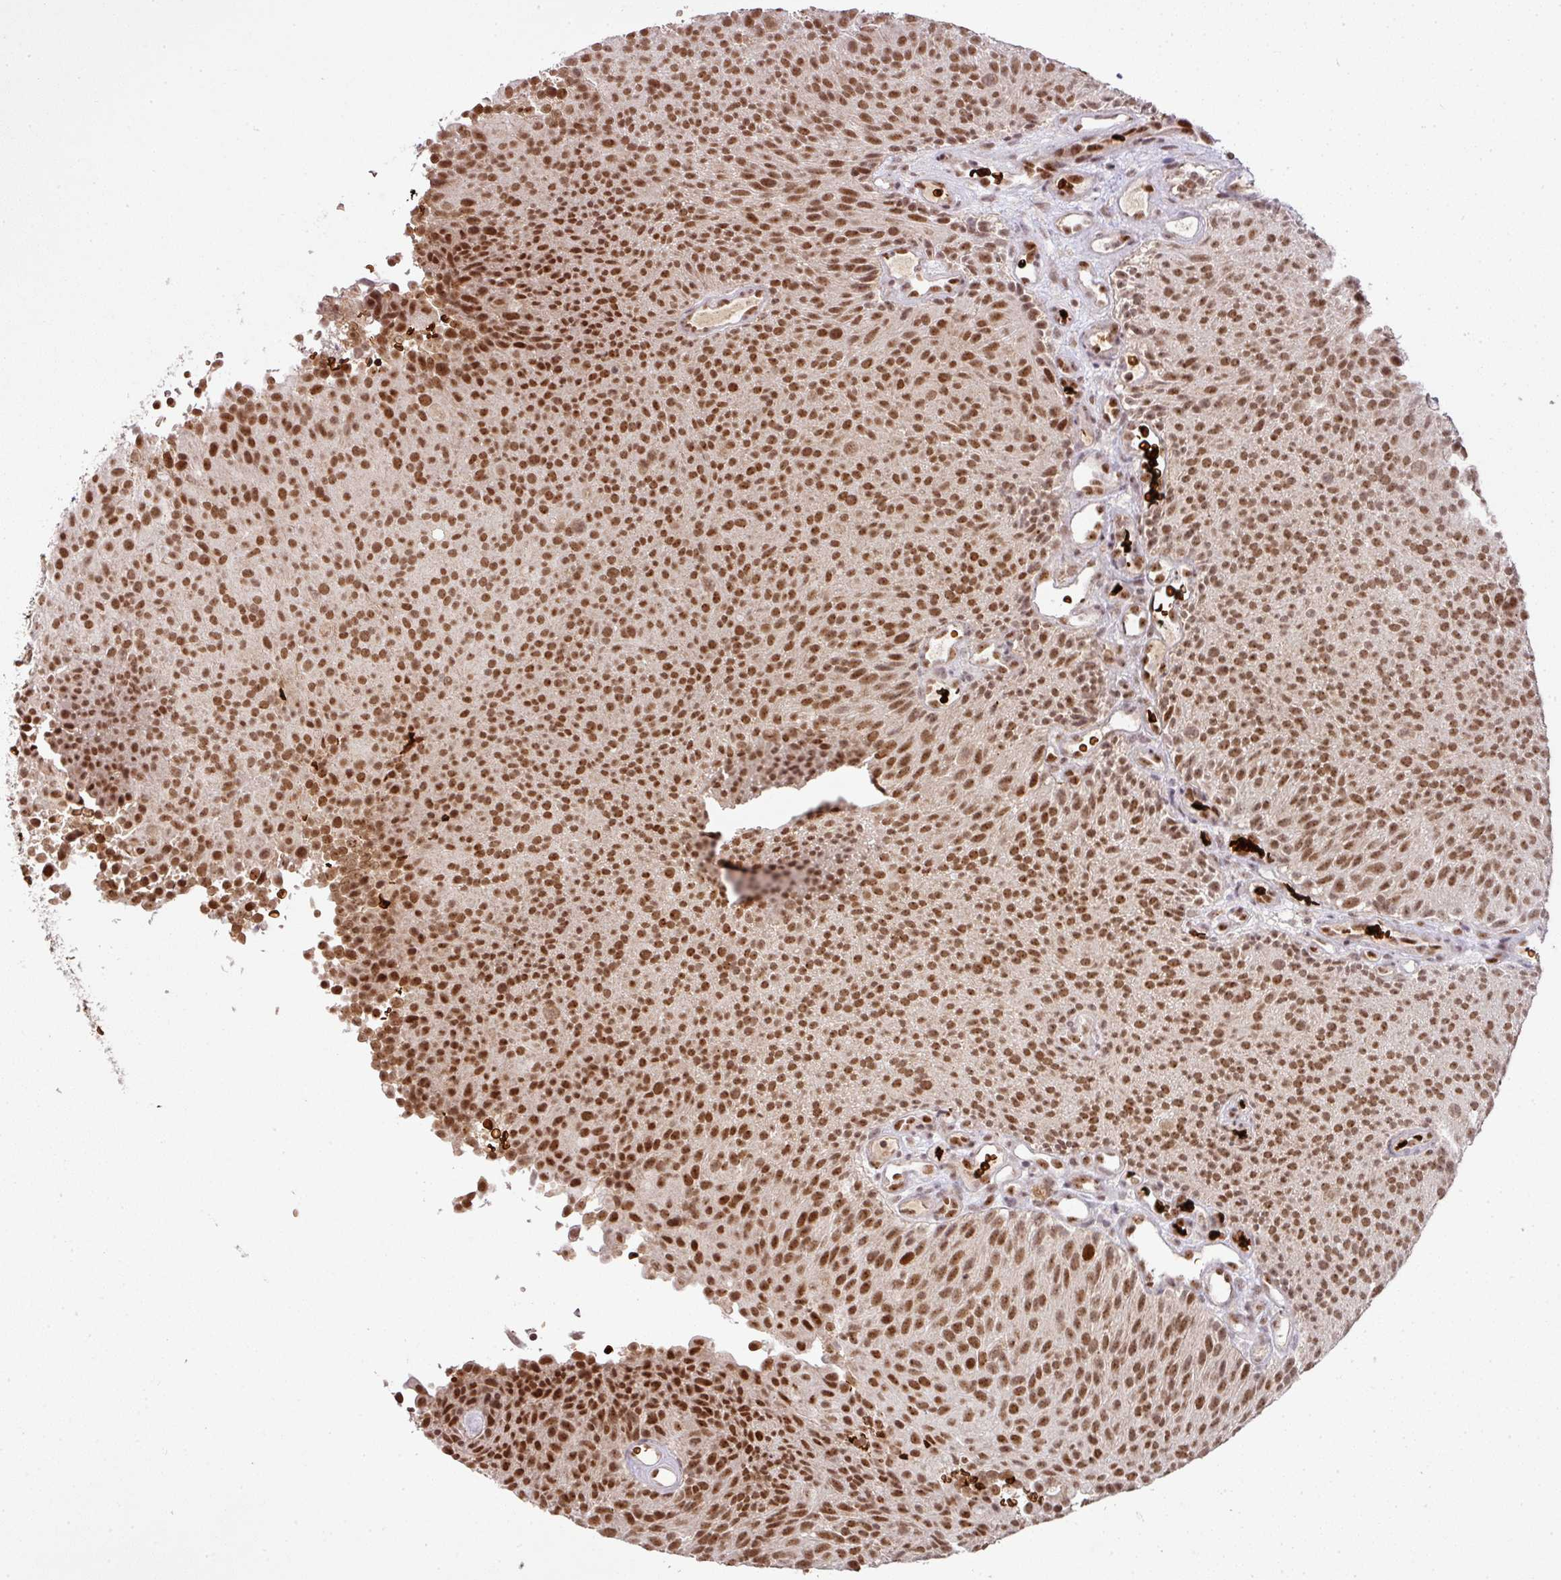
{"staining": {"intensity": "moderate", "quantity": ">75%", "location": "nuclear"}, "tissue": "urothelial cancer", "cell_type": "Tumor cells", "image_type": "cancer", "snomed": [{"axis": "morphology", "description": "Urothelial carcinoma, Low grade"}, {"axis": "topography", "description": "Urinary bladder"}], "caption": "The photomicrograph demonstrates staining of urothelial cancer, revealing moderate nuclear protein expression (brown color) within tumor cells. The staining was performed using DAB (3,3'-diaminobenzidine) to visualize the protein expression in brown, while the nuclei were stained in blue with hematoxylin (Magnification: 20x).", "gene": "NEIL1", "patient": {"sex": "male", "age": 78}}